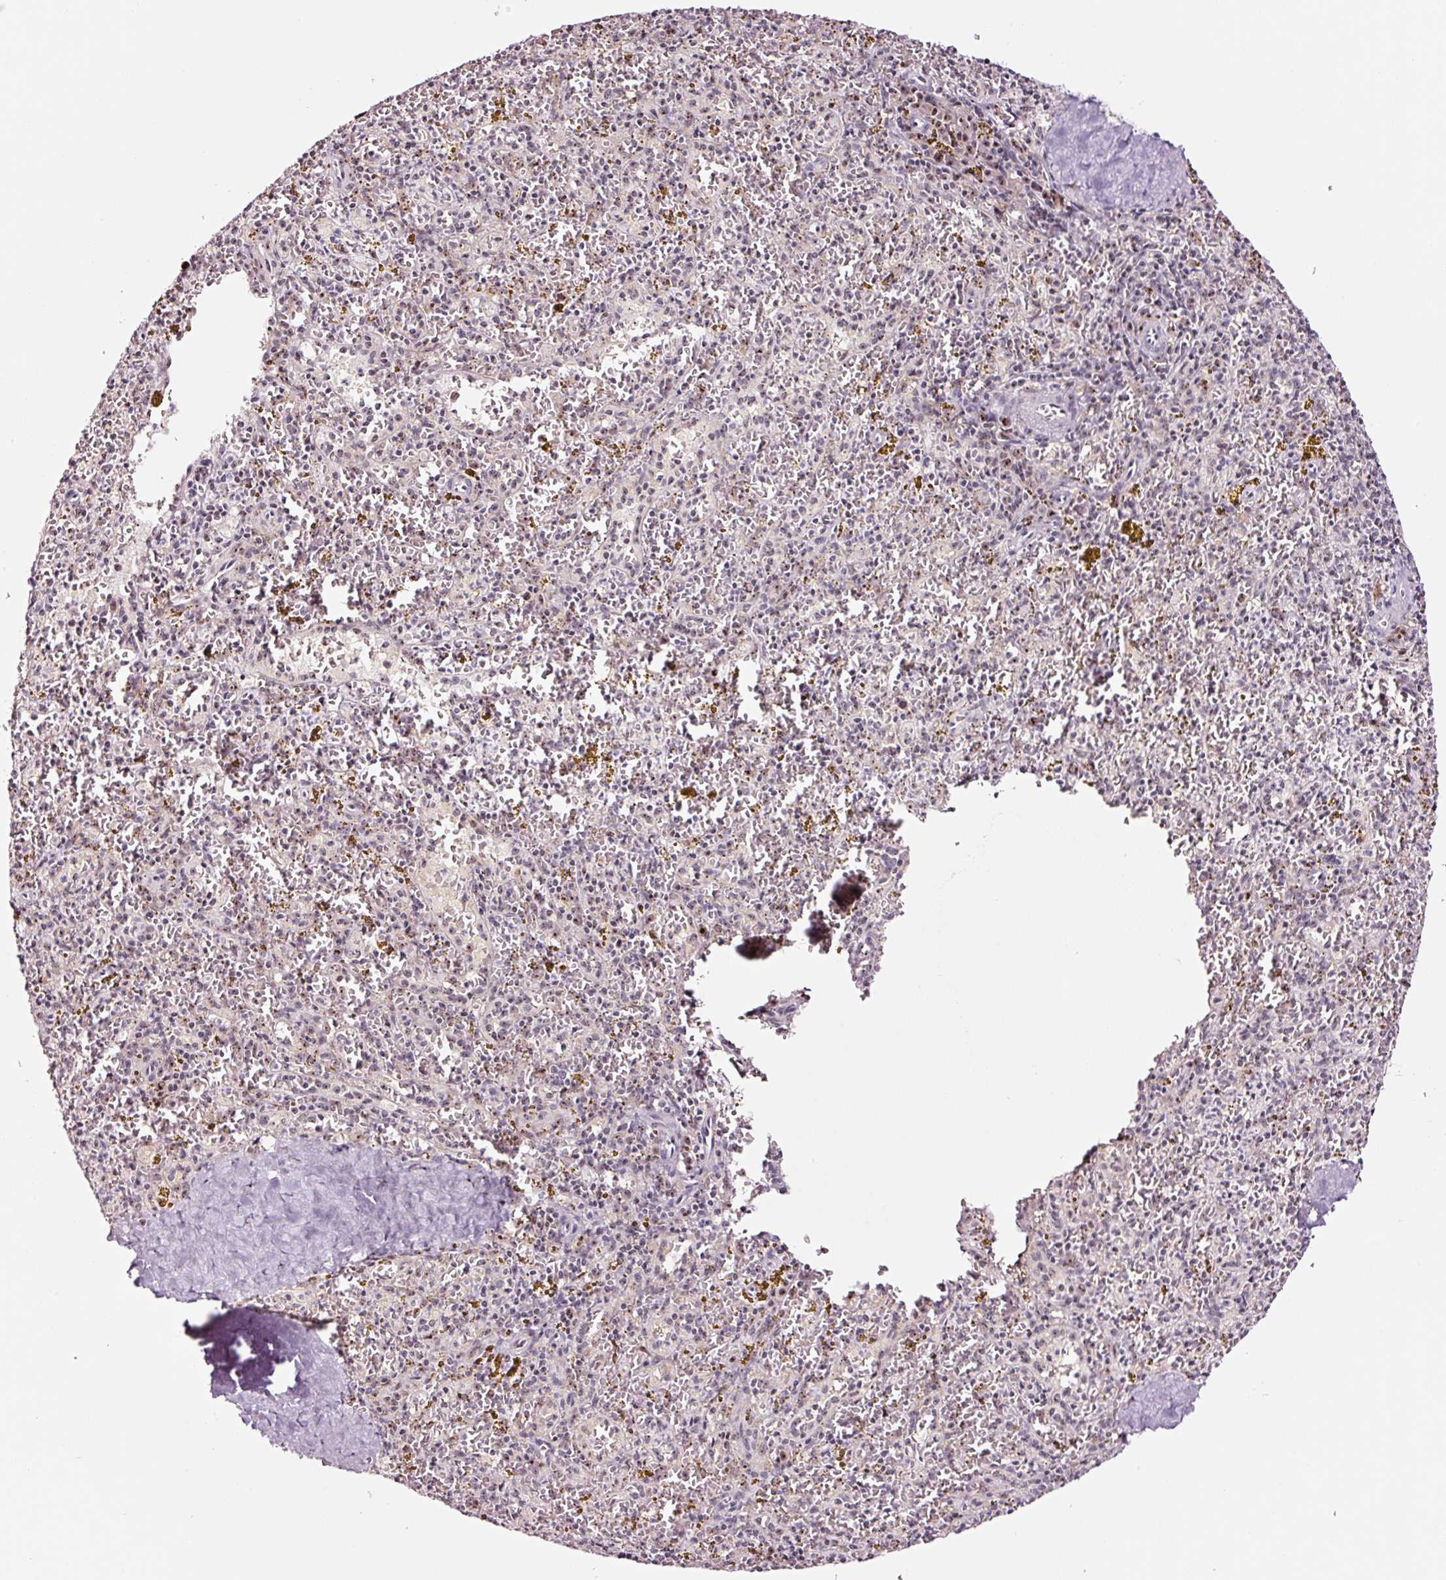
{"staining": {"intensity": "moderate", "quantity": "<25%", "location": "nuclear"}, "tissue": "spleen", "cell_type": "Cells in red pulp", "image_type": "normal", "snomed": [{"axis": "morphology", "description": "Normal tissue, NOS"}, {"axis": "topography", "description": "Spleen"}], "caption": "Normal spleen was stained to show a protein in brown. There is low levels of moderate nuclear expression in about <25% of cells in red pulp. Nuclei are stained in blue.", "gene": "GNL3", "patient": {"sex": "male", "age": 57}}